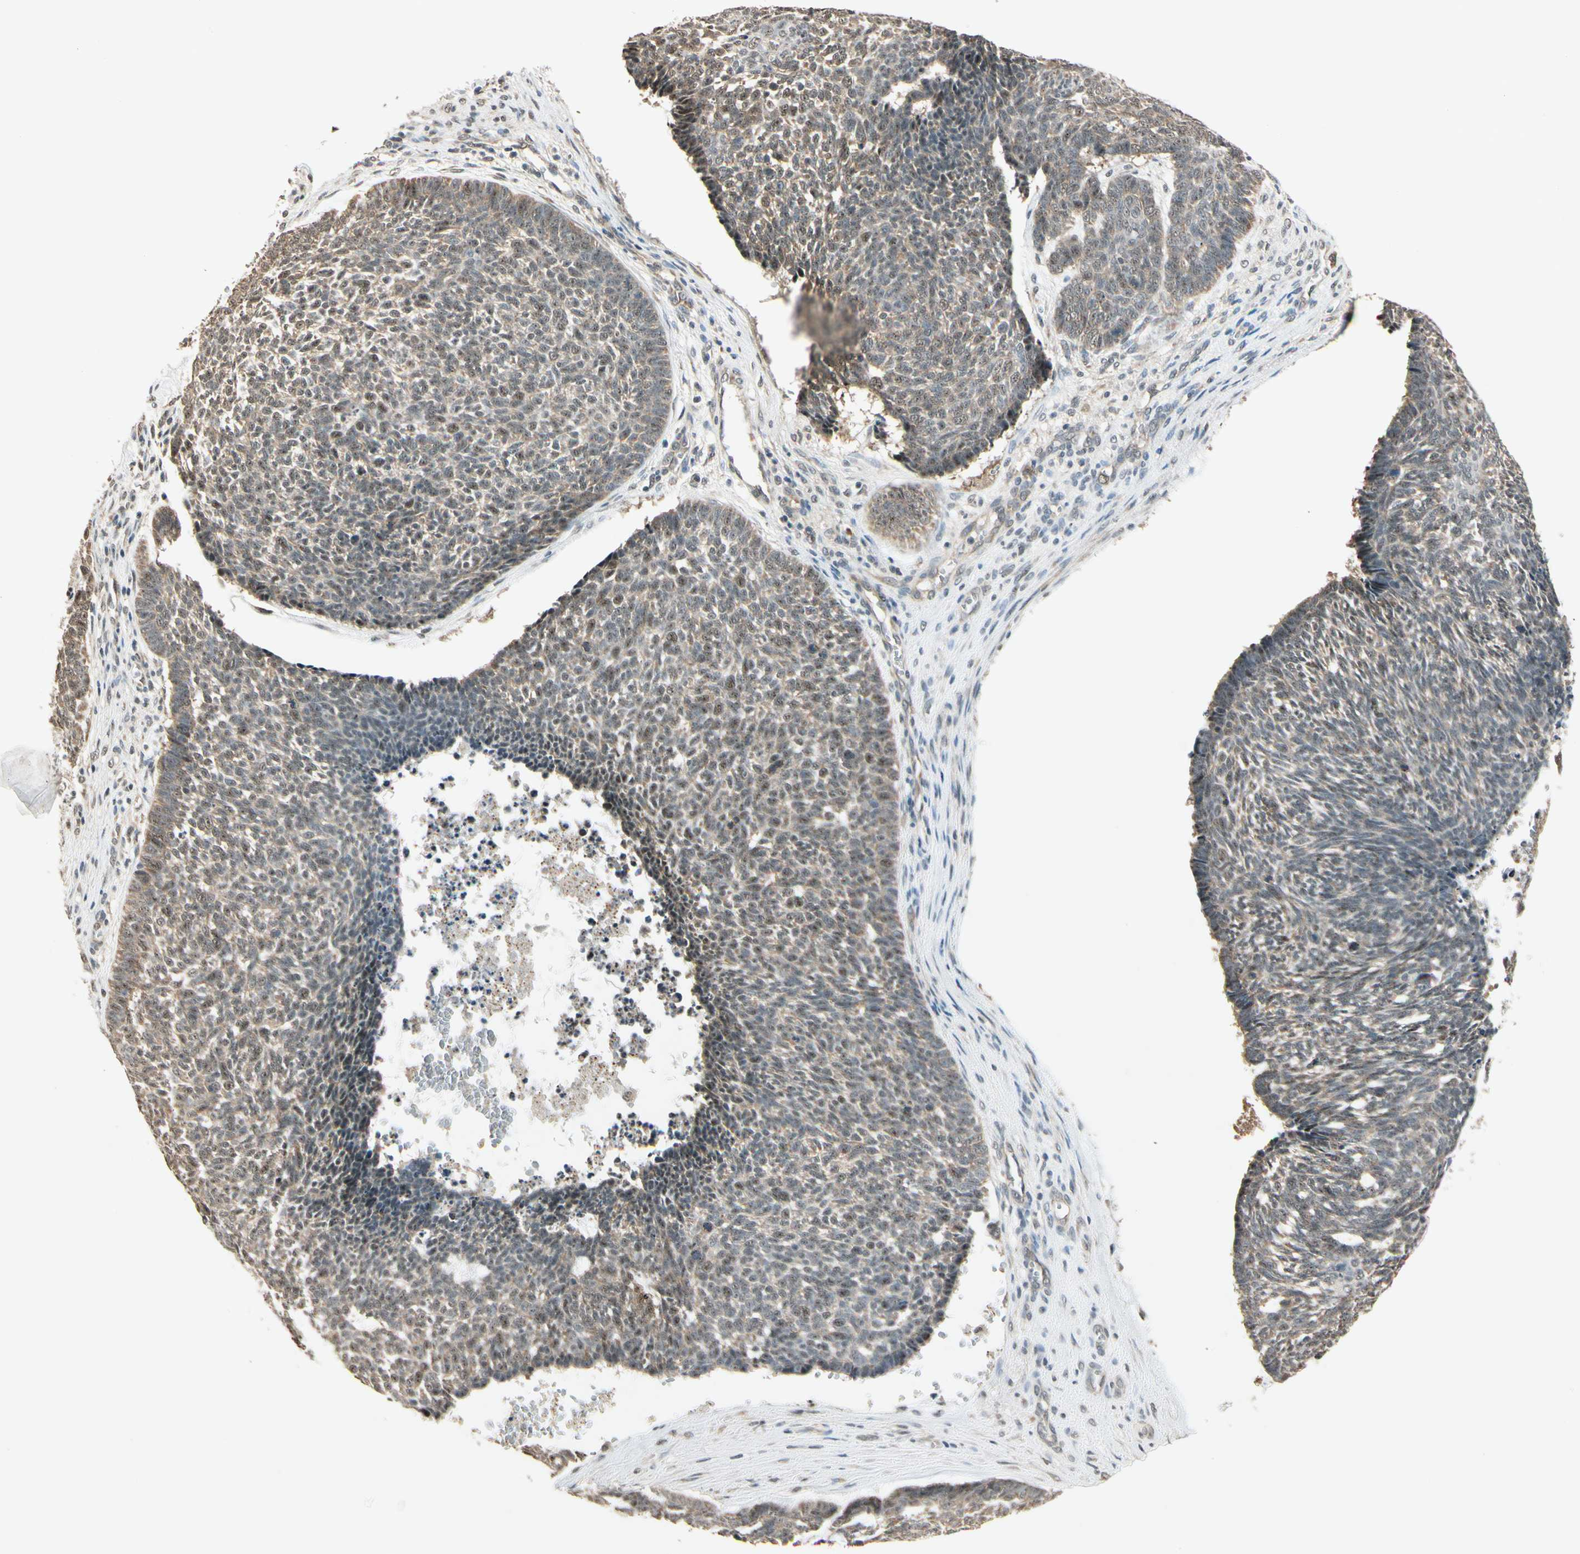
{"staining": {"intensity": "weak", "quantity": ">75%", "location": "cytoplasmic/membranous,nuclear"}, "tissue": "skin cancer", "cell_type": "Tumor cells", "image_type": "cancer", "snomed": [{"axis": "morphology", "description": "Basal cell carcinoma"}, {"axis": "topography", "description": "Skin"}], "caption": "Human skin cancer (basal cell carcinoma) stained with a protein marker shows weak staining in tumor cells.", "gene": "MCPH1", "patient": {"sex": "male", "age": 84}}